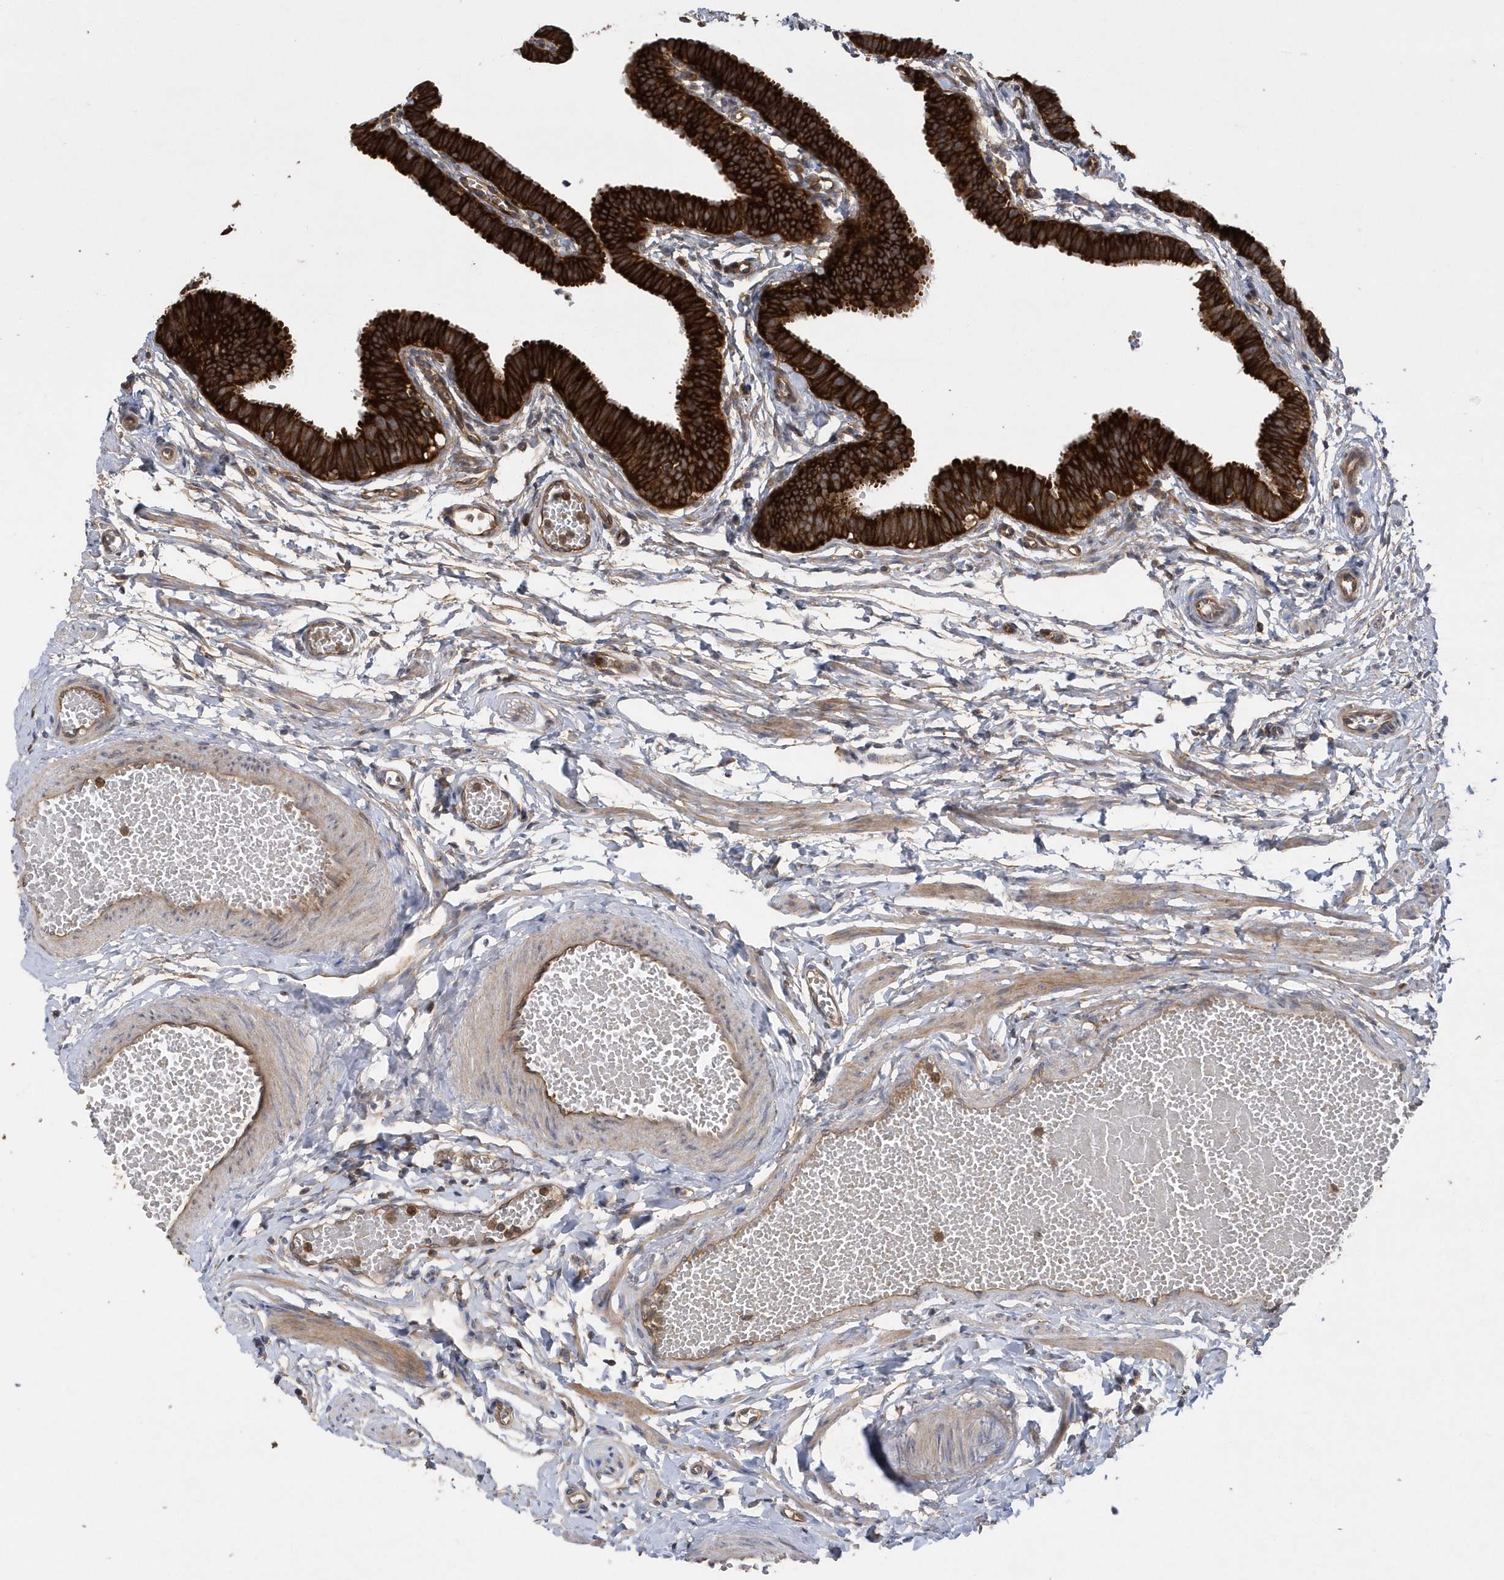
{"staining": {"intensity": "strong", "quantity": ">75%", "location": "cytoplasmic/membranous"}, "tissue": "fallopian tube", "cell_type": "Glandular cells", "image_type": "normal", "snomed": [{"axis": "morphology", "description": "Normal tissue, NOS"}, {"axis": "topography", "description": "Fallopian tube"}, {"axis": "topography", "description": "Ovary"}], "caption": "Protein staining of unremarkable fallopian tube demonstrates strong cytoplasmic/membranous positivity in about >75% of glandular cells.", "gene": "PAICS", "patient": {"sex": "female", "age": 23}}